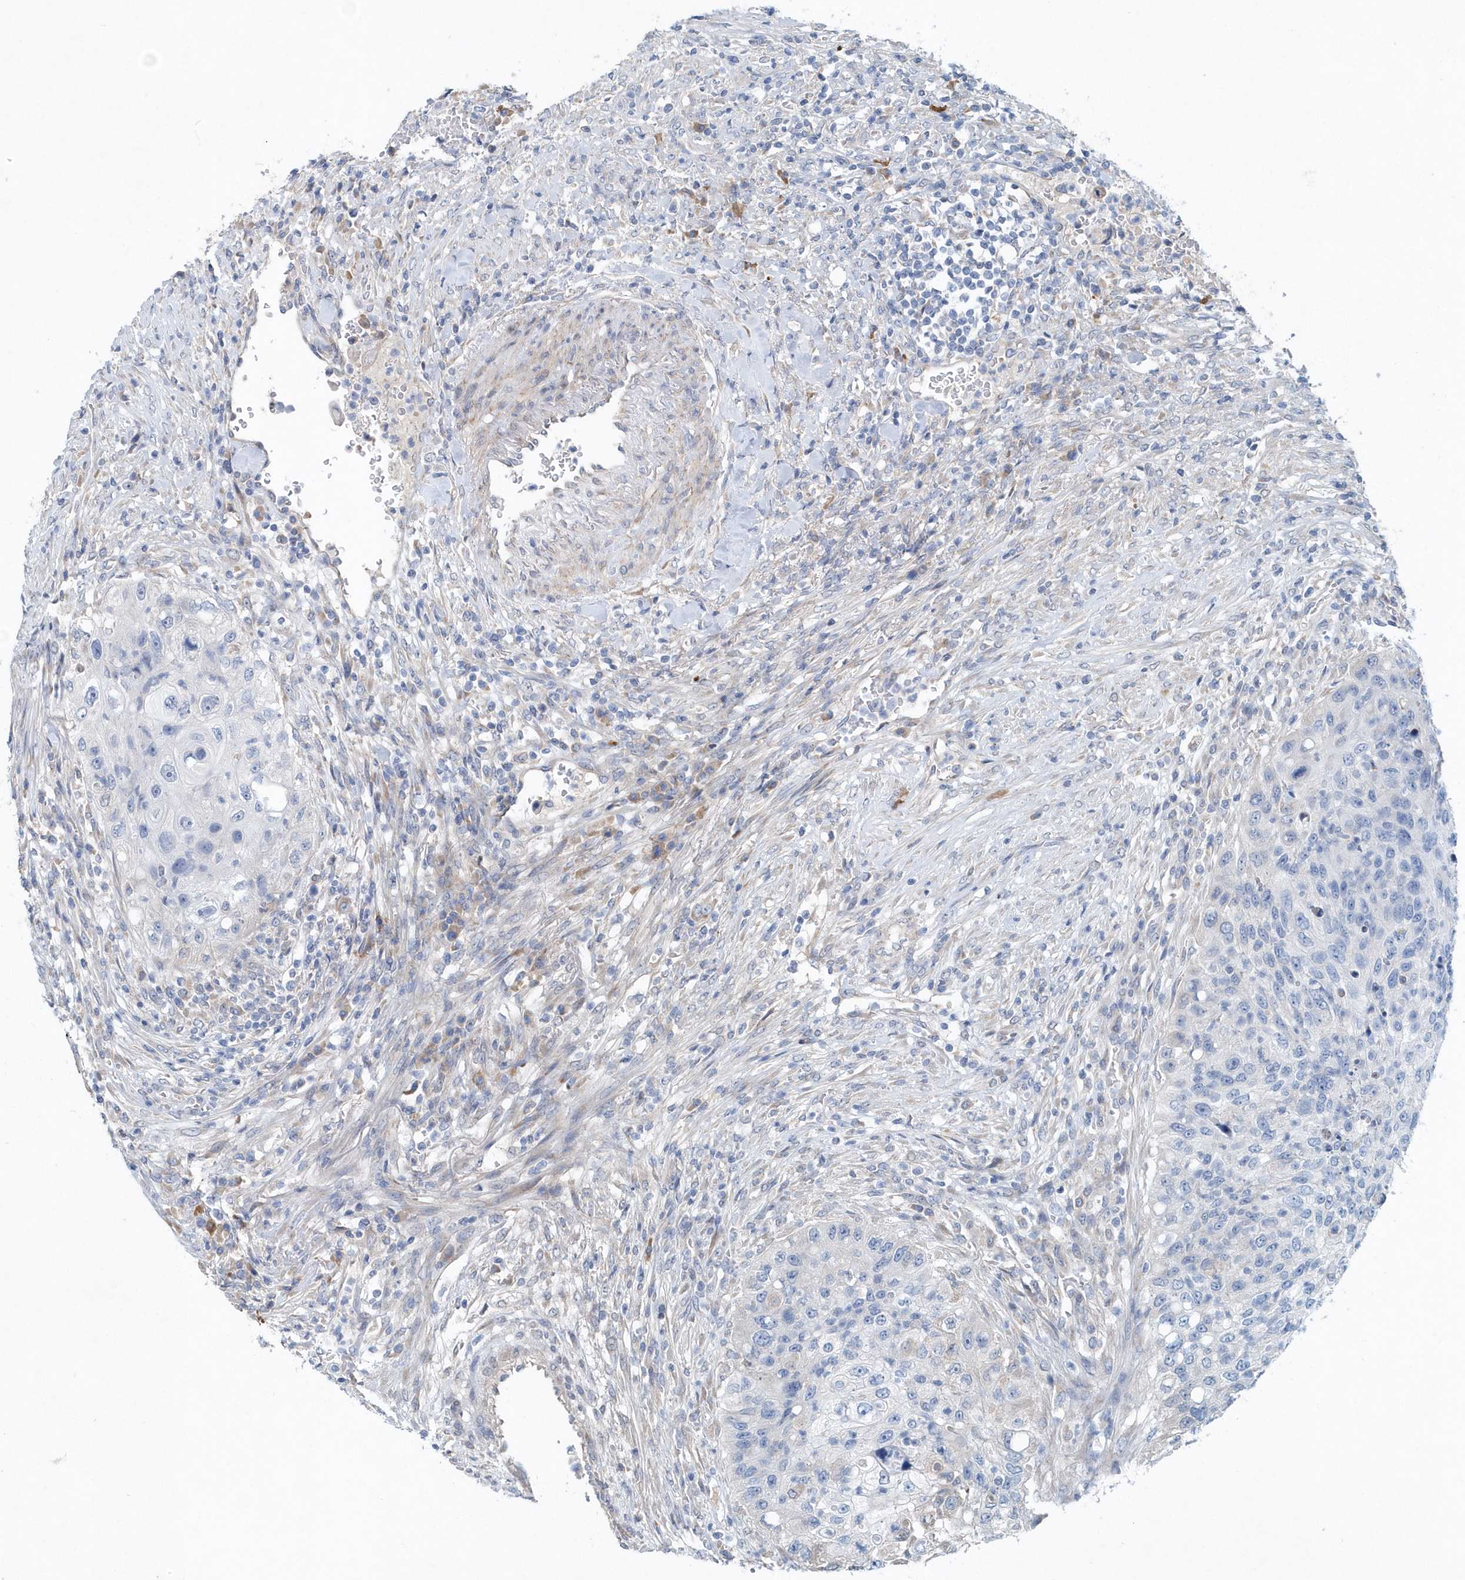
{"staining": {"intensity": "negative", "quantity": "none", "location": "none"}, "tissue": "urothelial cancer", "cell_type": "Tumor cells", "image_type": "cancer", "snomed": [{"axis": "morphology", "description": "Urothelial carcinoma, High grade"}, {"axis": "topography", "description": "Urinary bladder"}], "caption": "Human urothelial cancer stained for a protein using immunohistochemistry reveals no positivity in tumor cells.", "gene": "PFN2", "patient": {"sex": "female", "age": 60}}